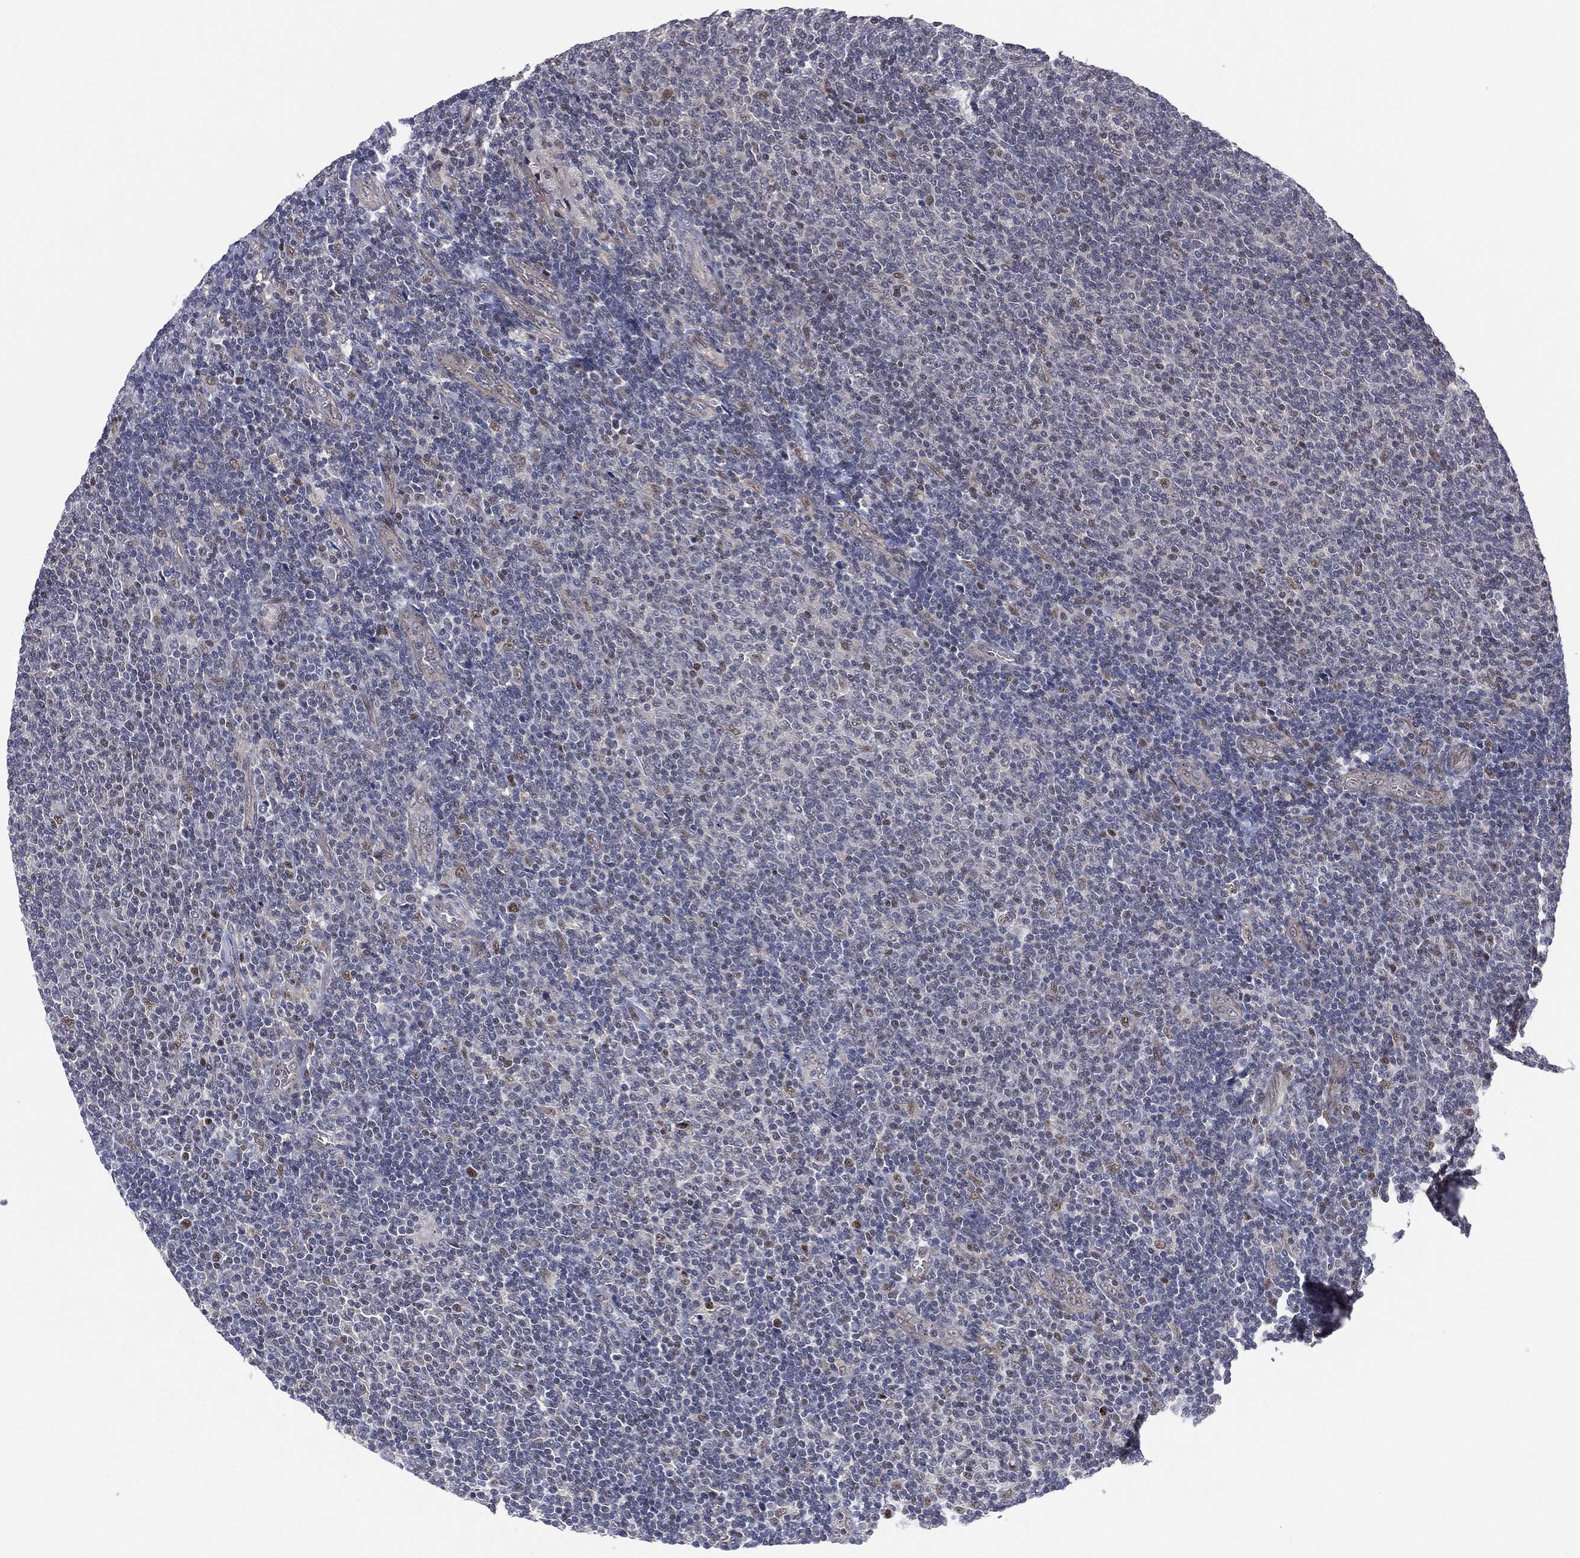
{"staining": {"intensity": "negative", "quantity": "none", "location": "none"}, "tissue": "lymphoma", "cell_type": "Tumor cells", "image_type": "cancer", "snomed": [{"axis": "morphology", "description": "Malignant lymphoma, non-Hodgkin's type, Low grade"}, {"axis": "topography", "description": "Lymph node"}], "caption": "A micrograph of malignant lymphoma, non-Hodgkin's type (low-grade) stained for a protein shows no brown staining in tumor cells.", "gene": "GSE1", "patient": {"sex": "male", "age": 52}}